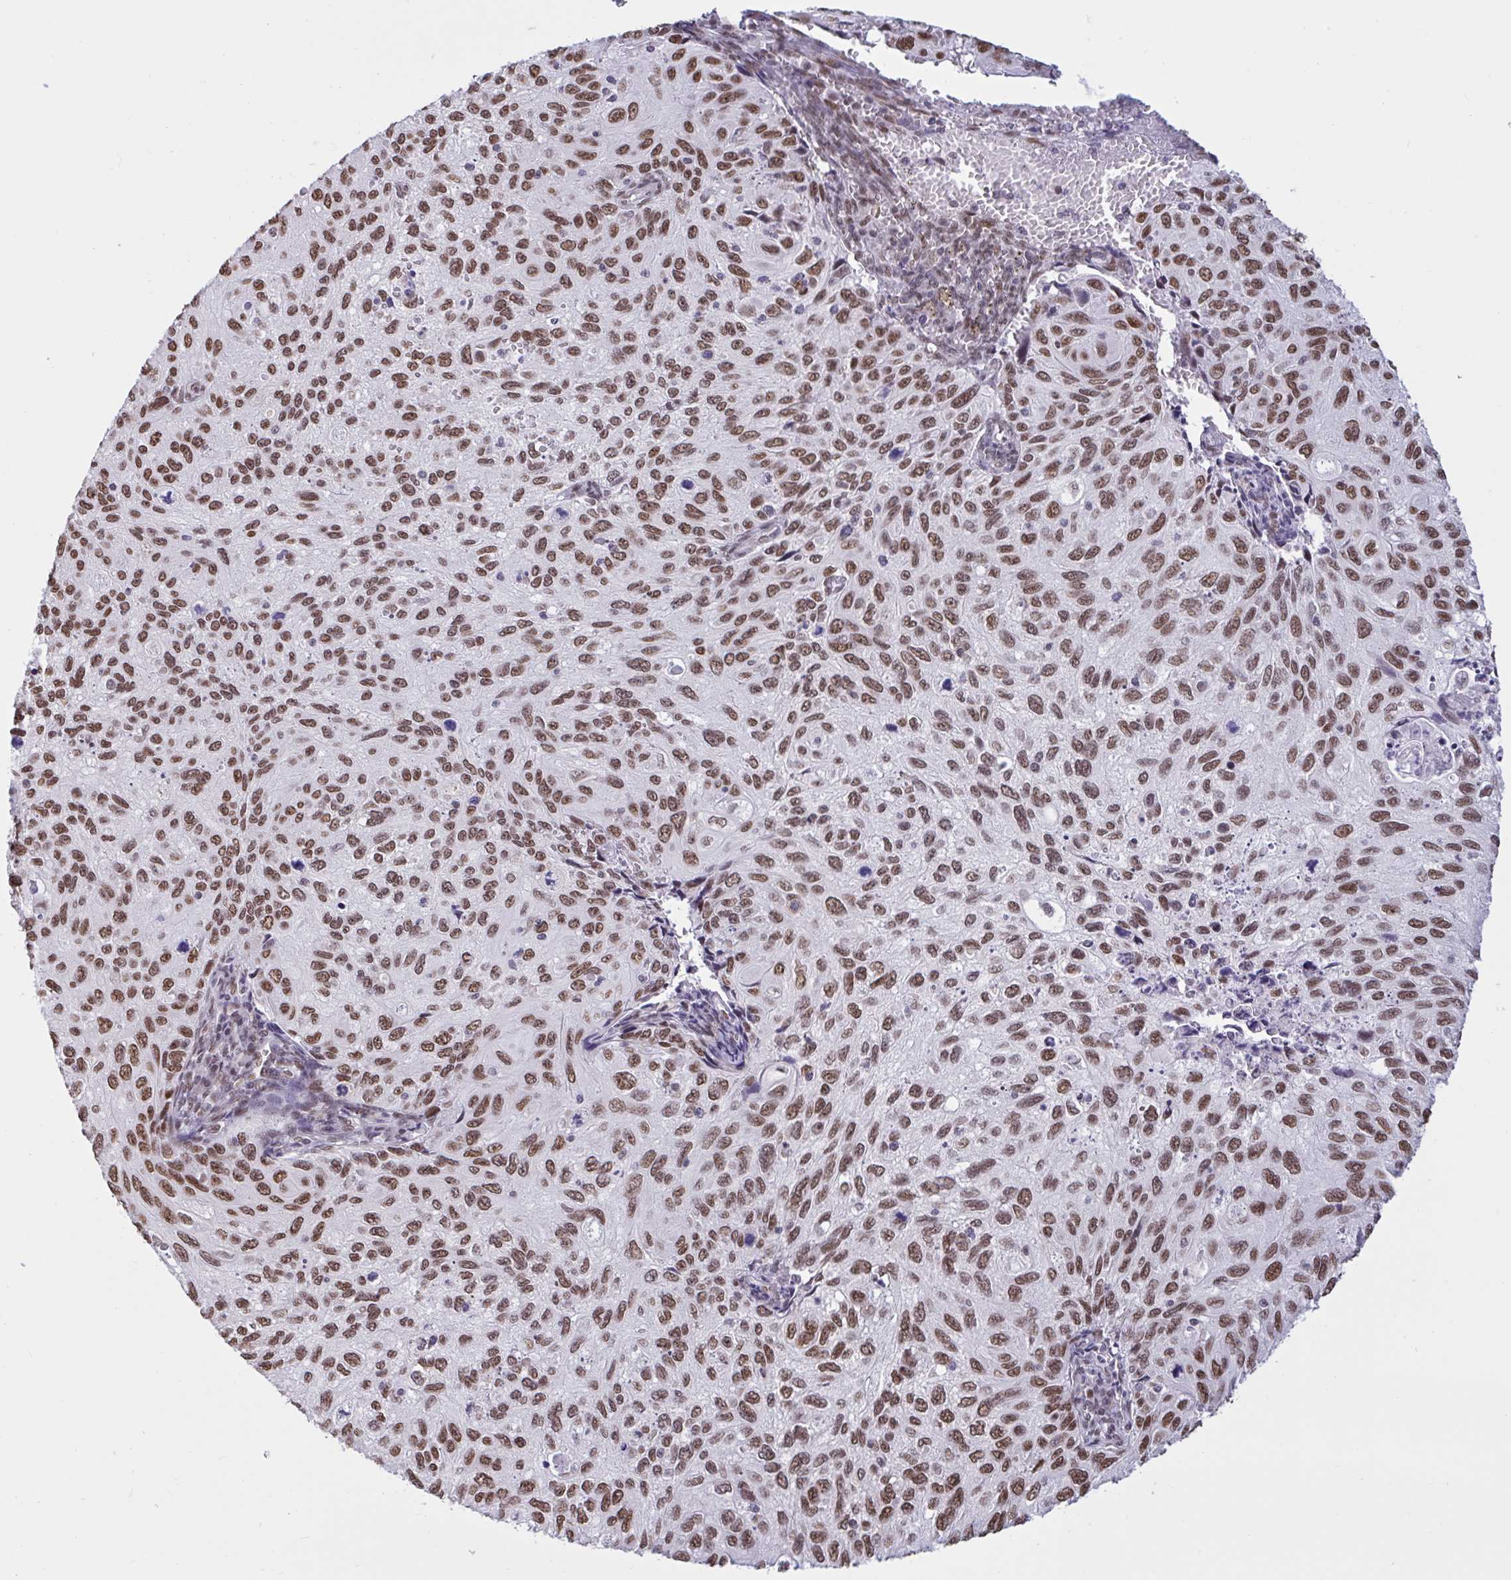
{"staining": {"intensity": "strong", "quantity": ">75%", "location": "nuclear"}, "tissue": "cervical cancer", "cell_type": "Tumor cells", "image_type": "cancer", "snomed": [{"axis": "morphology", "description": "Squamous cell carcinoma, NOS"}, {"axis": "topography", "description": "Cervix"}], "caption": "The photomicrograph shows a brown stain indicating the presence of a protein in the nuclear of tumor cells in cervical cancer.", "gene": "CBFA2T2", "patient": {"sex": "female", "age": 70}}